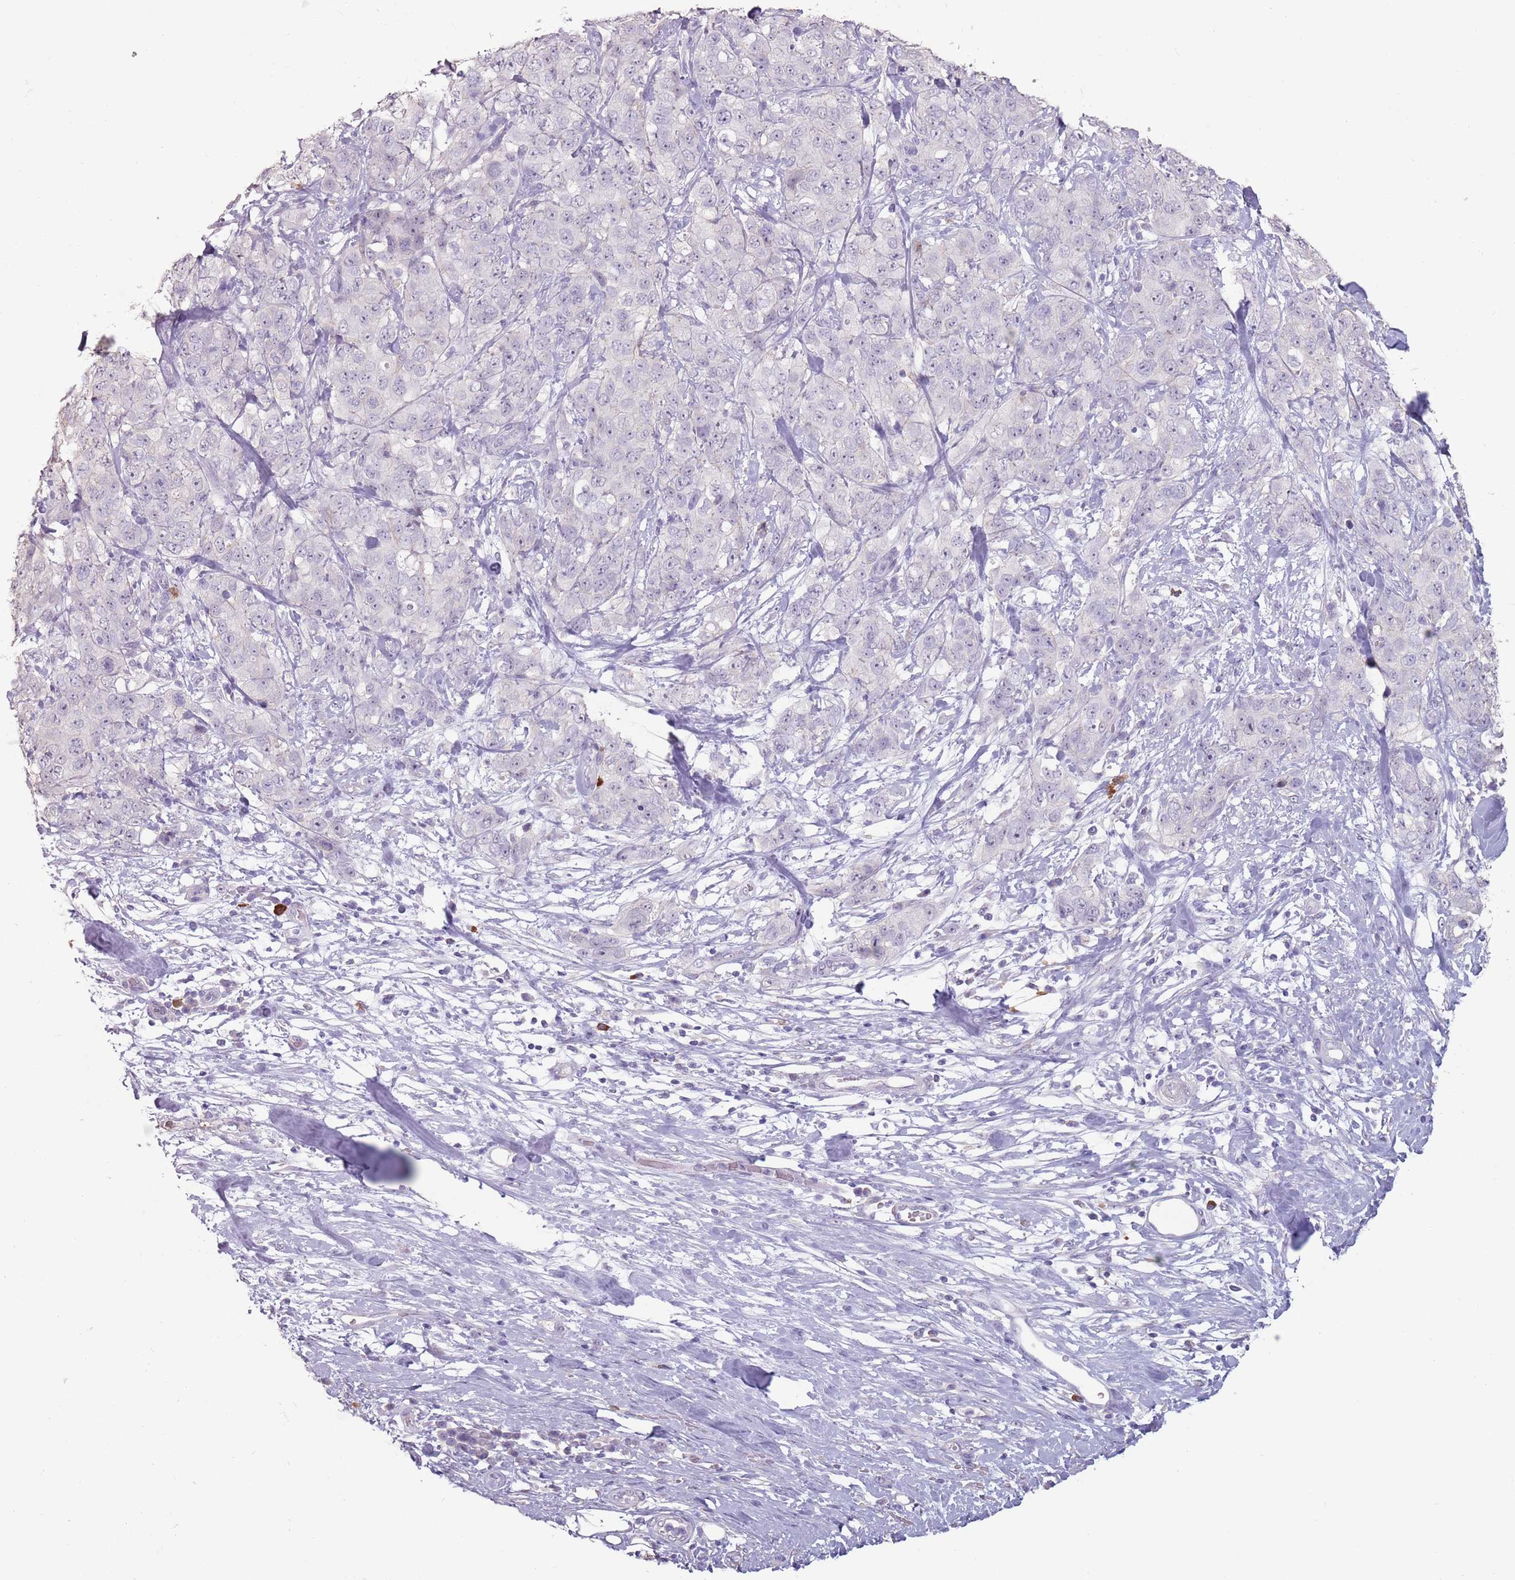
{"staining": {"intensity": "negative", "quantity": "none", "location": "none"}, "tissue": "stomach cancer", "cell_type": "Tumor cells", "image_type": "cancer", "snomed": [{"axis": "morphology", "description": "Adenocarcinoma, NOS"}, {"axis": "topography", "description": "Stomach"}], "caption": "IHC photomicrograph of neoplastic tissue: stomach adenocarcinoma stained with DAB (3,3'-diaminobenzidine) displays no significant protein staining in tumor cells.", "gene": "STYK1", "patient": {"sex": "male", "age": 48}}